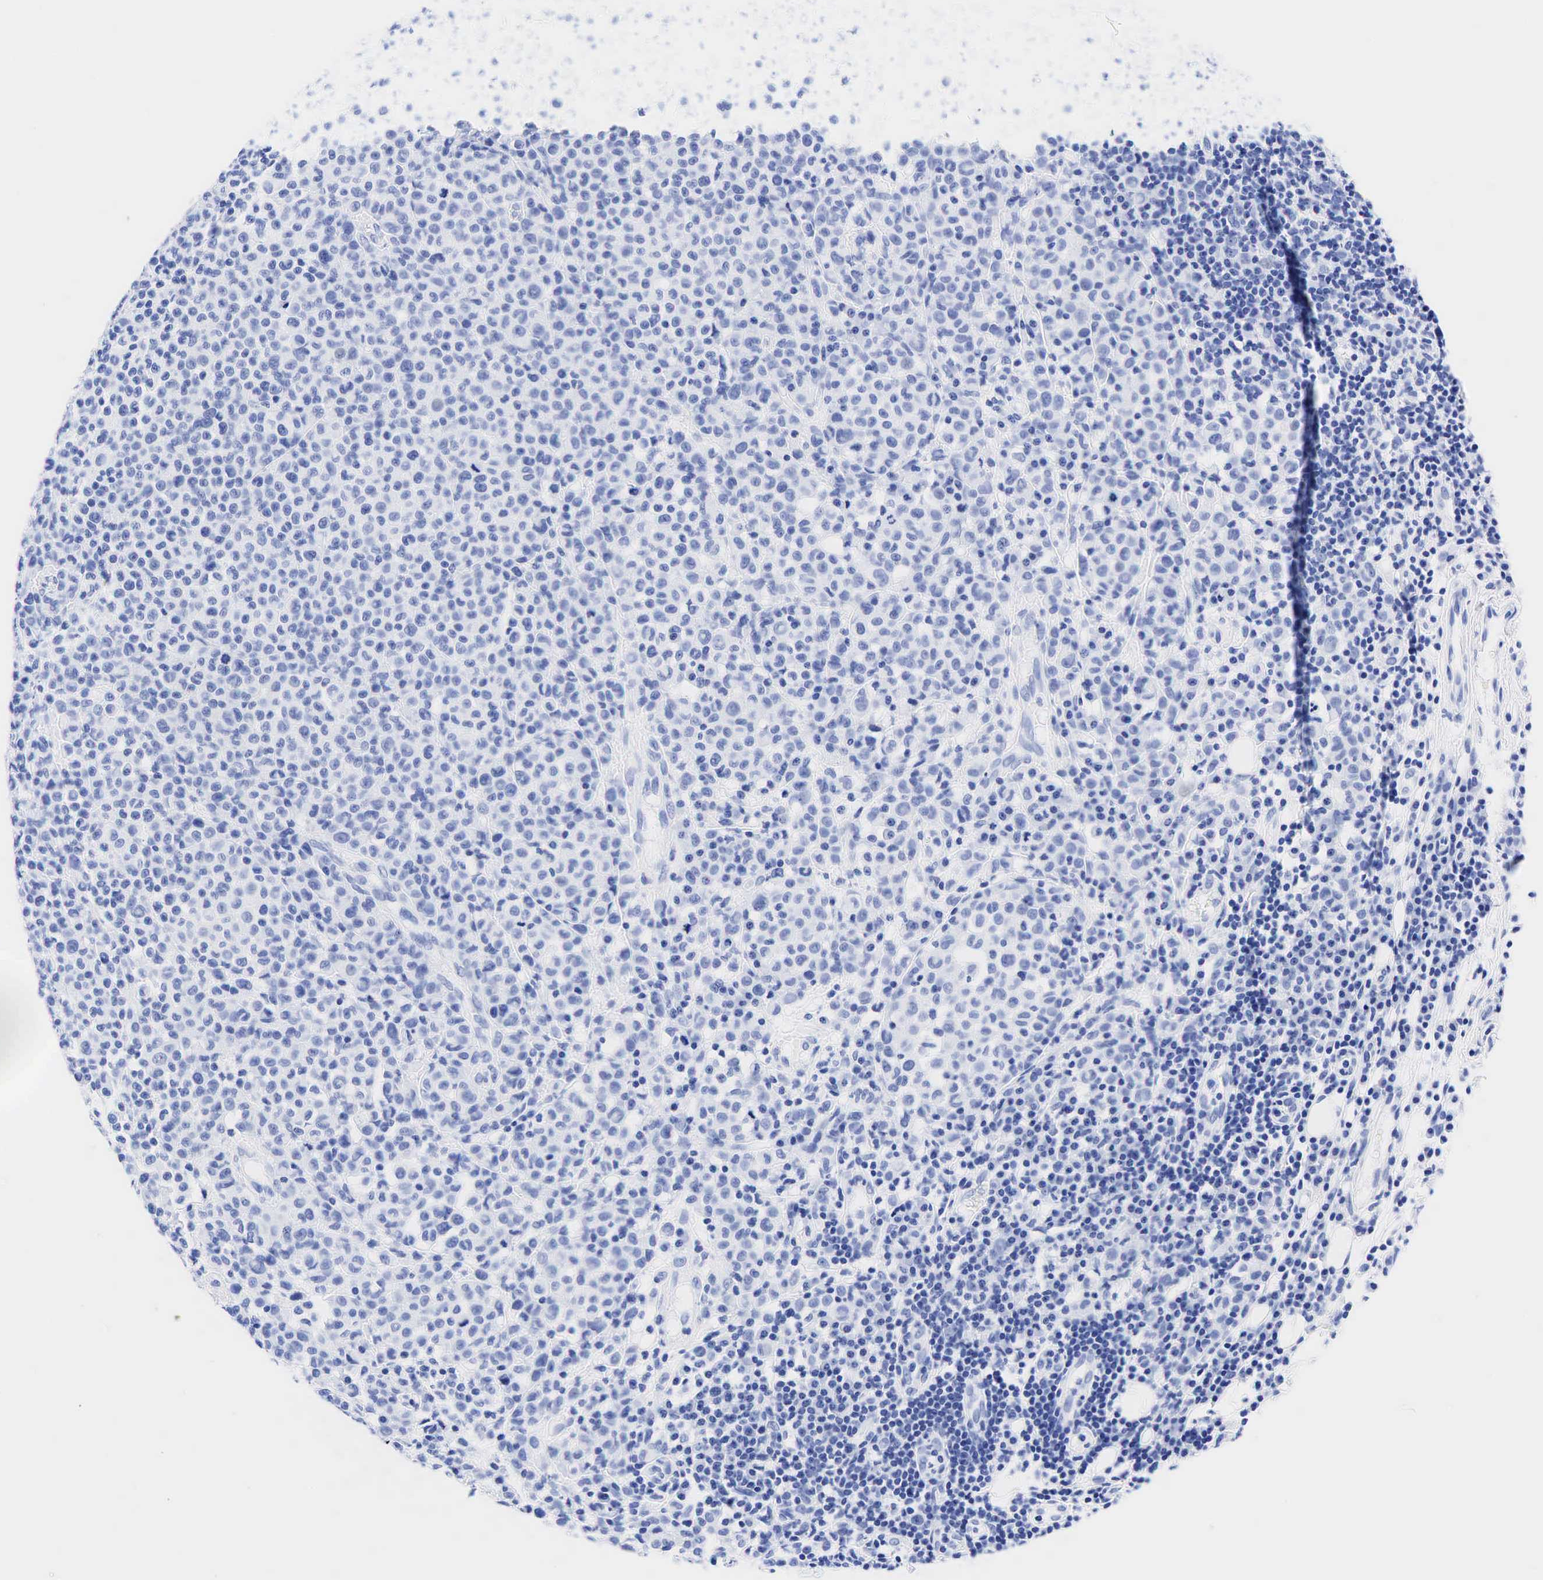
{"staining": {"intensity": "negative", "quantity": "none", "location": "none"}, "tissue": "melanoma", "cell_type": "Tumor cells", "image_type": "cancer", "snomed": [{"axis": "morphology", "description": "Malignant melanoma, Metastatic site"}, {"axis": "topography", "description": "Skin"}], "caption": "This histopathology image is of melanoma stained with immunohistochemistry (IHC) to label a protein in brown with the nuclei are counter-stained blue. There is no expression in tumor cells.", "gene": "CEACAM5", "patient": {"sex": "male", "age": 32}}